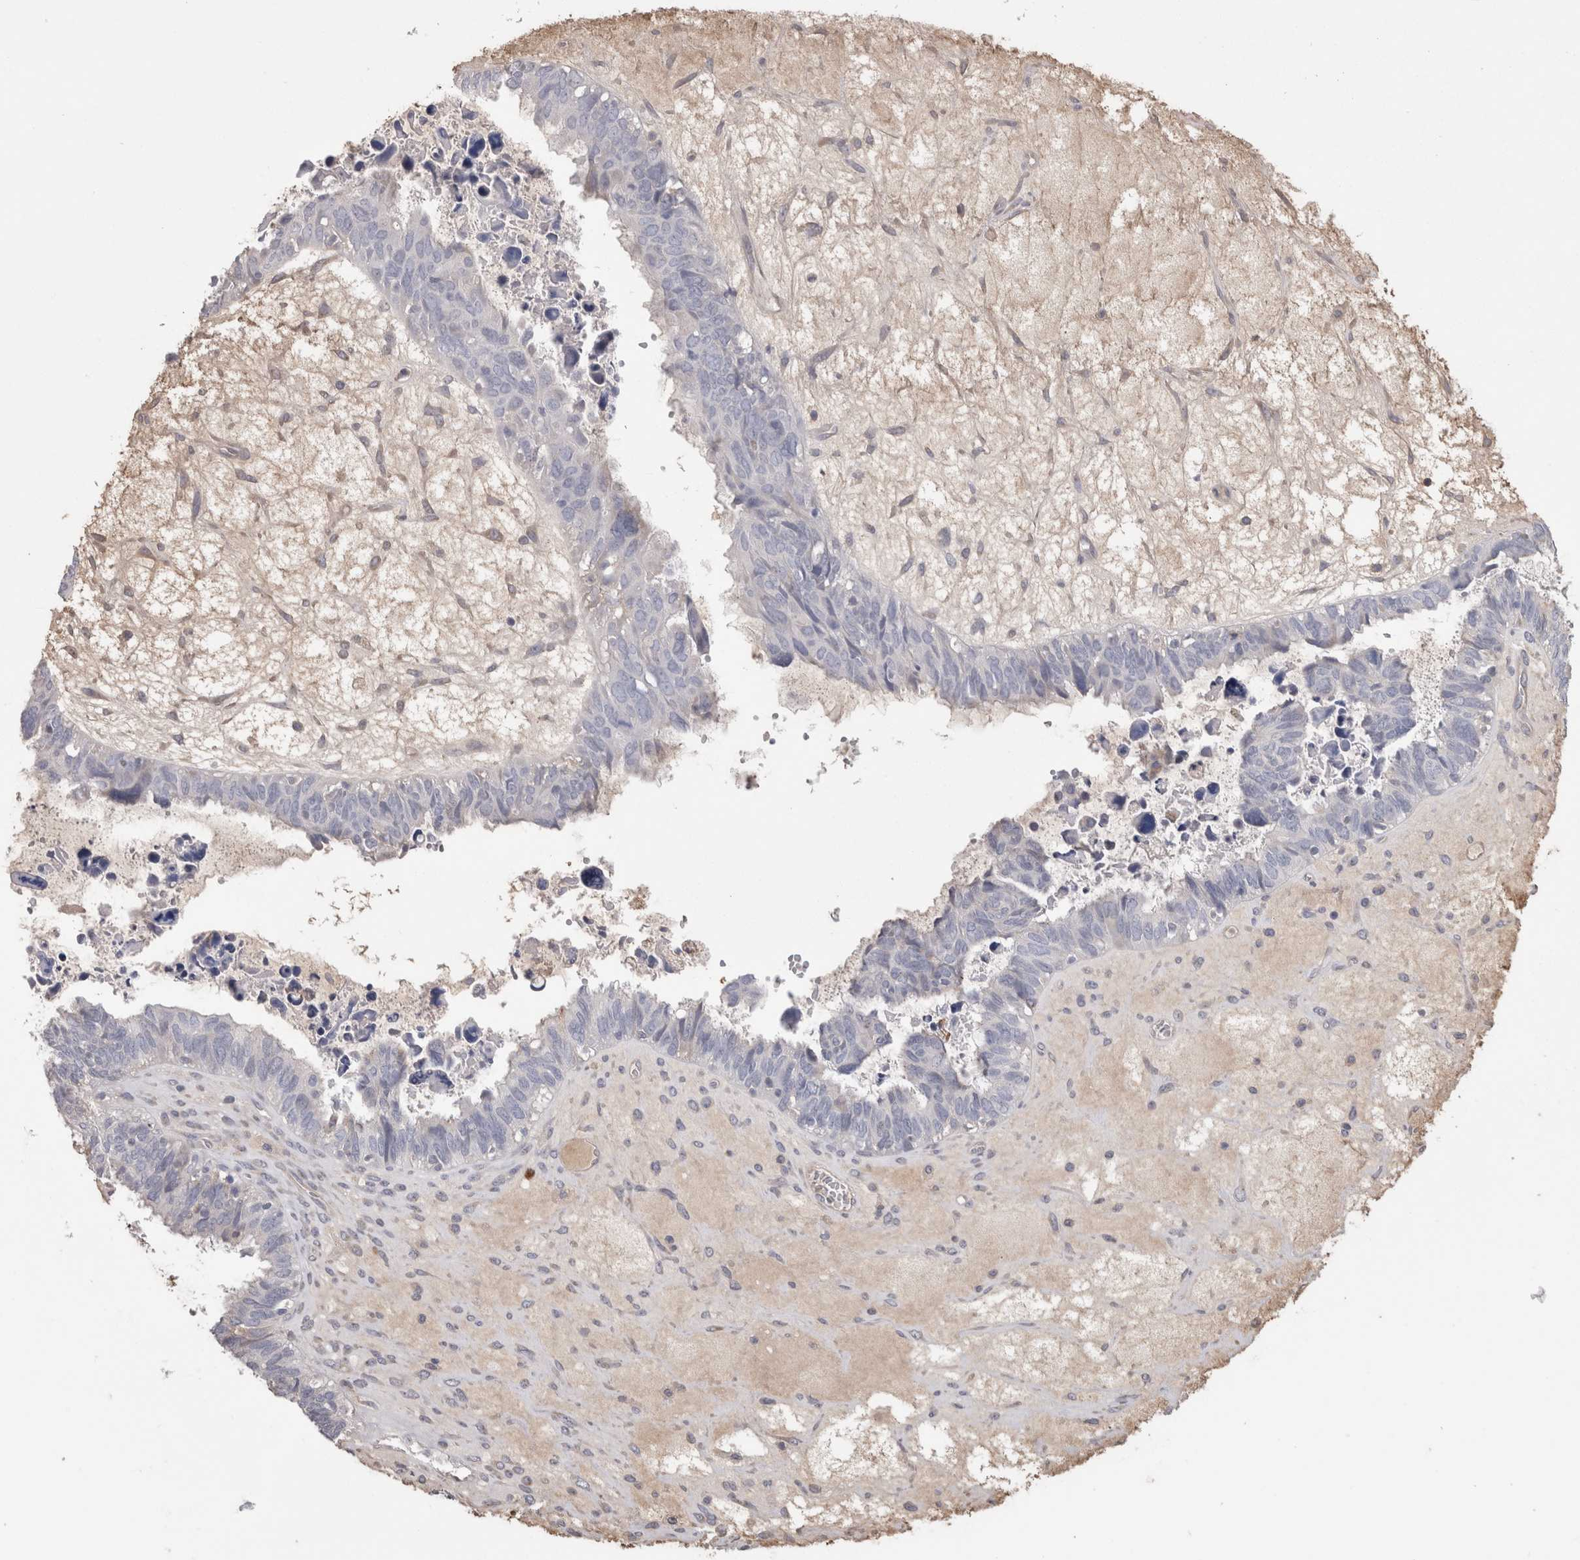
{"staining": {"intensity": "negative", "quantity": "none", "location": "none"}, "tissue": "ovarian cancer", "cell_type": "Tumor cells", "image_type": "cancer", "snomed": [{"axis": "morphology", "description": "Cystadenocarcinoma, serous, NOS"}, {"axis": "topography", "description": "Ovary"}], "caption": "This is a micrograph of IHC staining of ovarian cancer (serous cystadenocarcinoma), which shows no positivity in tumor cells.", "gene": "STC1", "patient": {"sex": "female", "age": 79}}